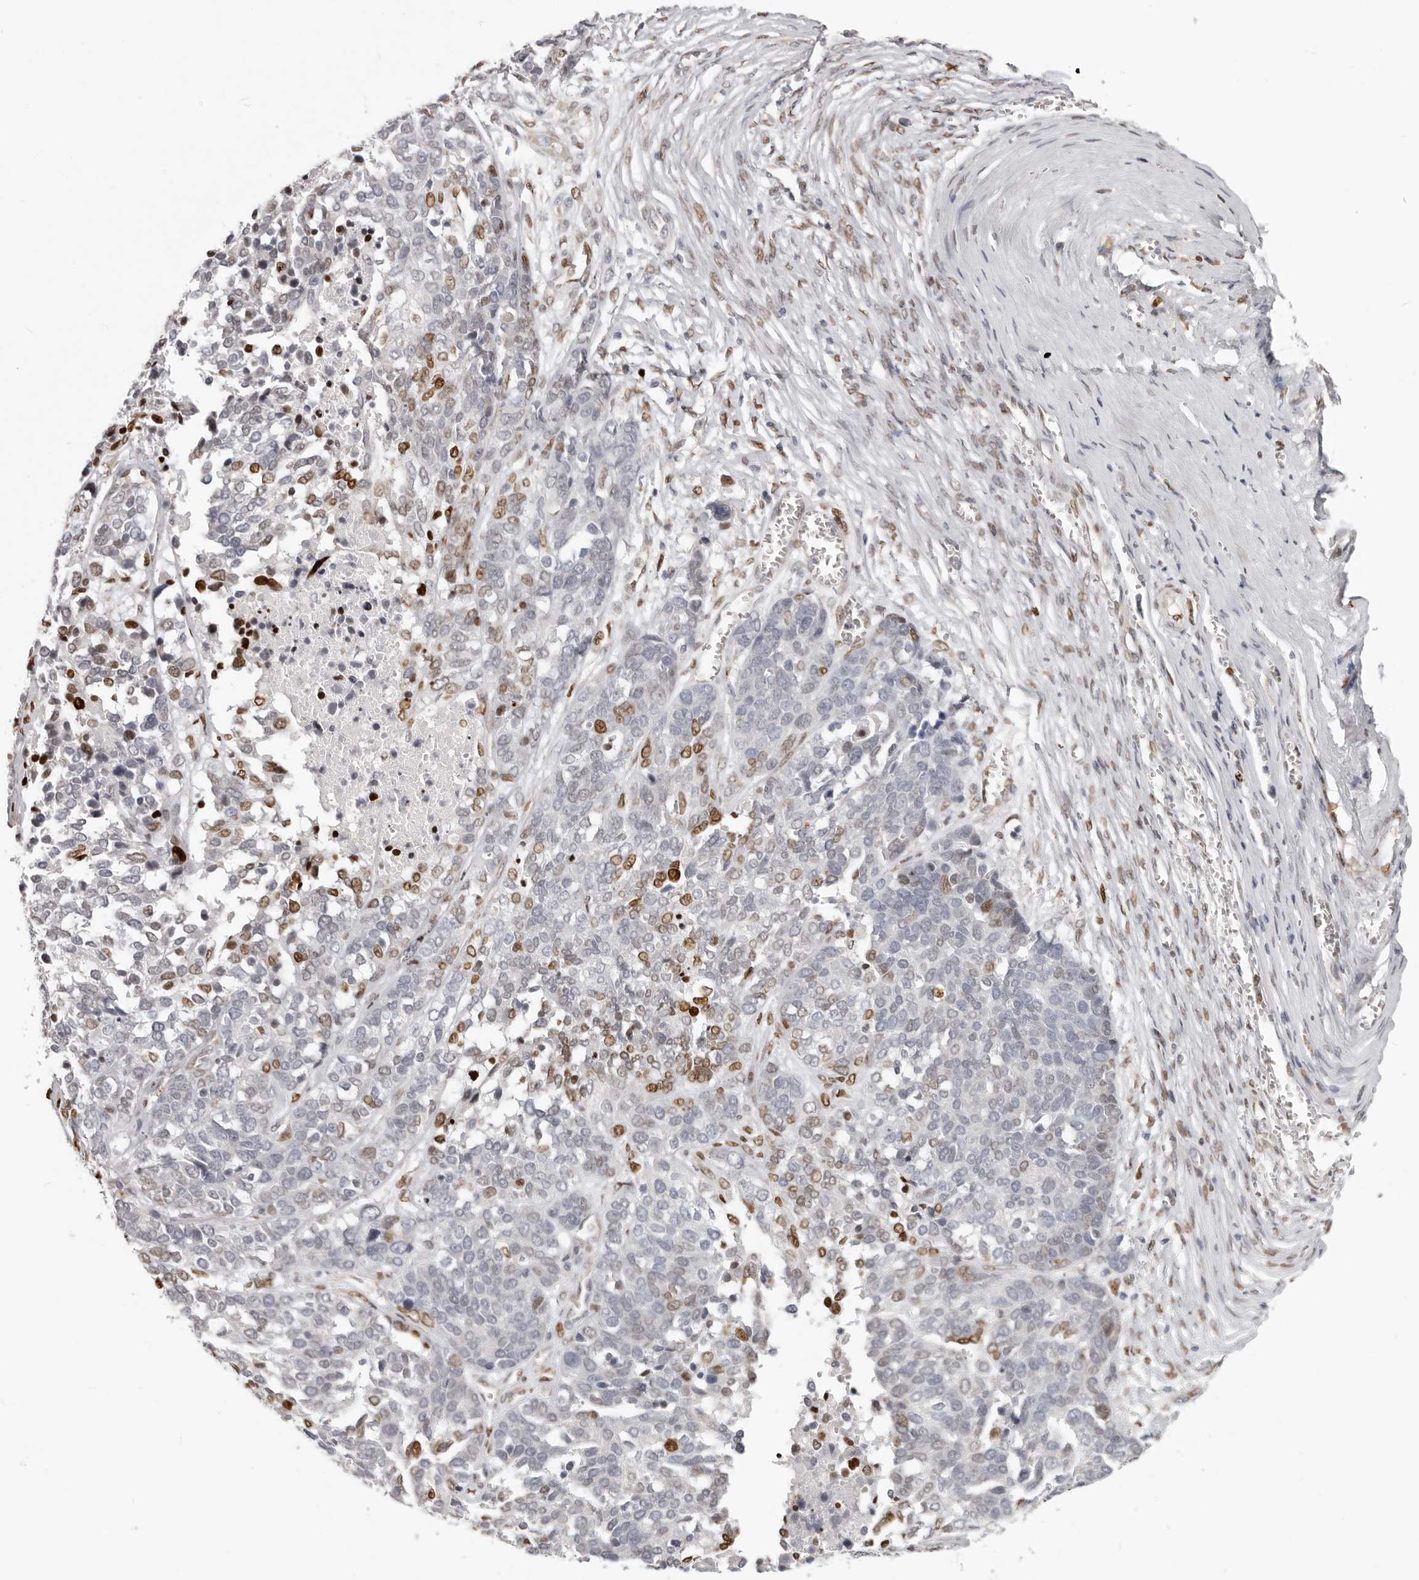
{"staining": {"intensity": "moderate", "quantity": "<25%", "location": "nuclear"}, "tissue": "ovarian cancer", "cell_type": "Tumor cells", "image_type": "cancer", "snomed": [{"axis": "morphology", "description": "Cystadenocarcinoma, serous, NOS"}, {"axis": "topography", "description": "Ovary"}], "caption": "High-power microscopy captured an IHC micrograph of ovarian cancer, revealing moderate nuclear expression in approximately <25% of tumor cells.", "gene": "SRP19", "patient": {"sex": "female", "age": 44}}